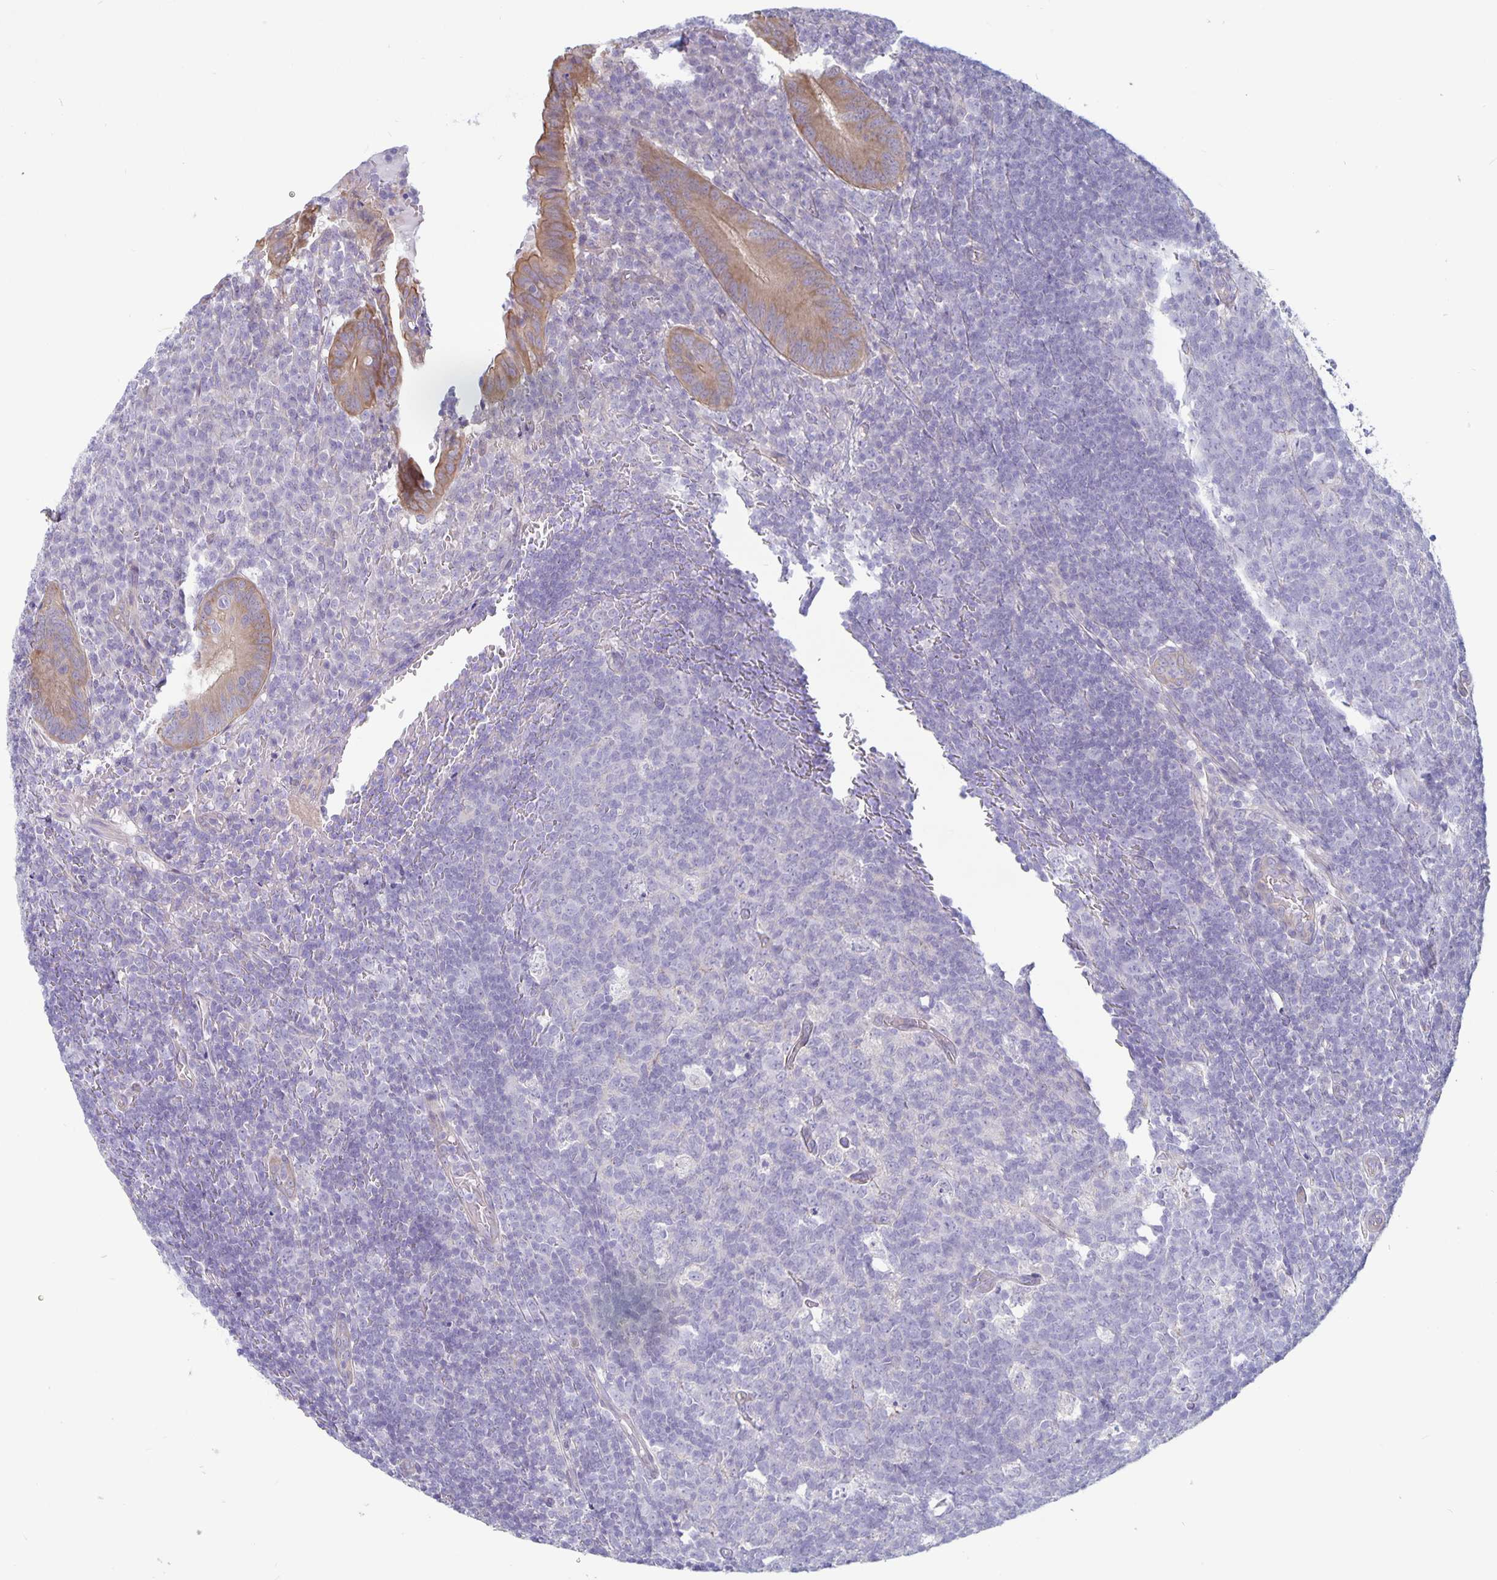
{"staining": {"intensity": "moderate", "quantity": ">75%", "location": "cytoplasmic/membranous"}, "tissue": "appendix", "cell_type": "Glandular cells", "image_type": "normal", "snomed": [{"axis": "morphology", "description": "Normal tissue, NOS"}, {"axis": "topography", "description": "Appendix"}], "caption": "A medium amount of moderate cytoplasmic/membranous expression is appreciated in about >75% of glandular cells in normal appendix.", "gene": "PLCB3", "patient": {"sex": "male", "age": 18}}